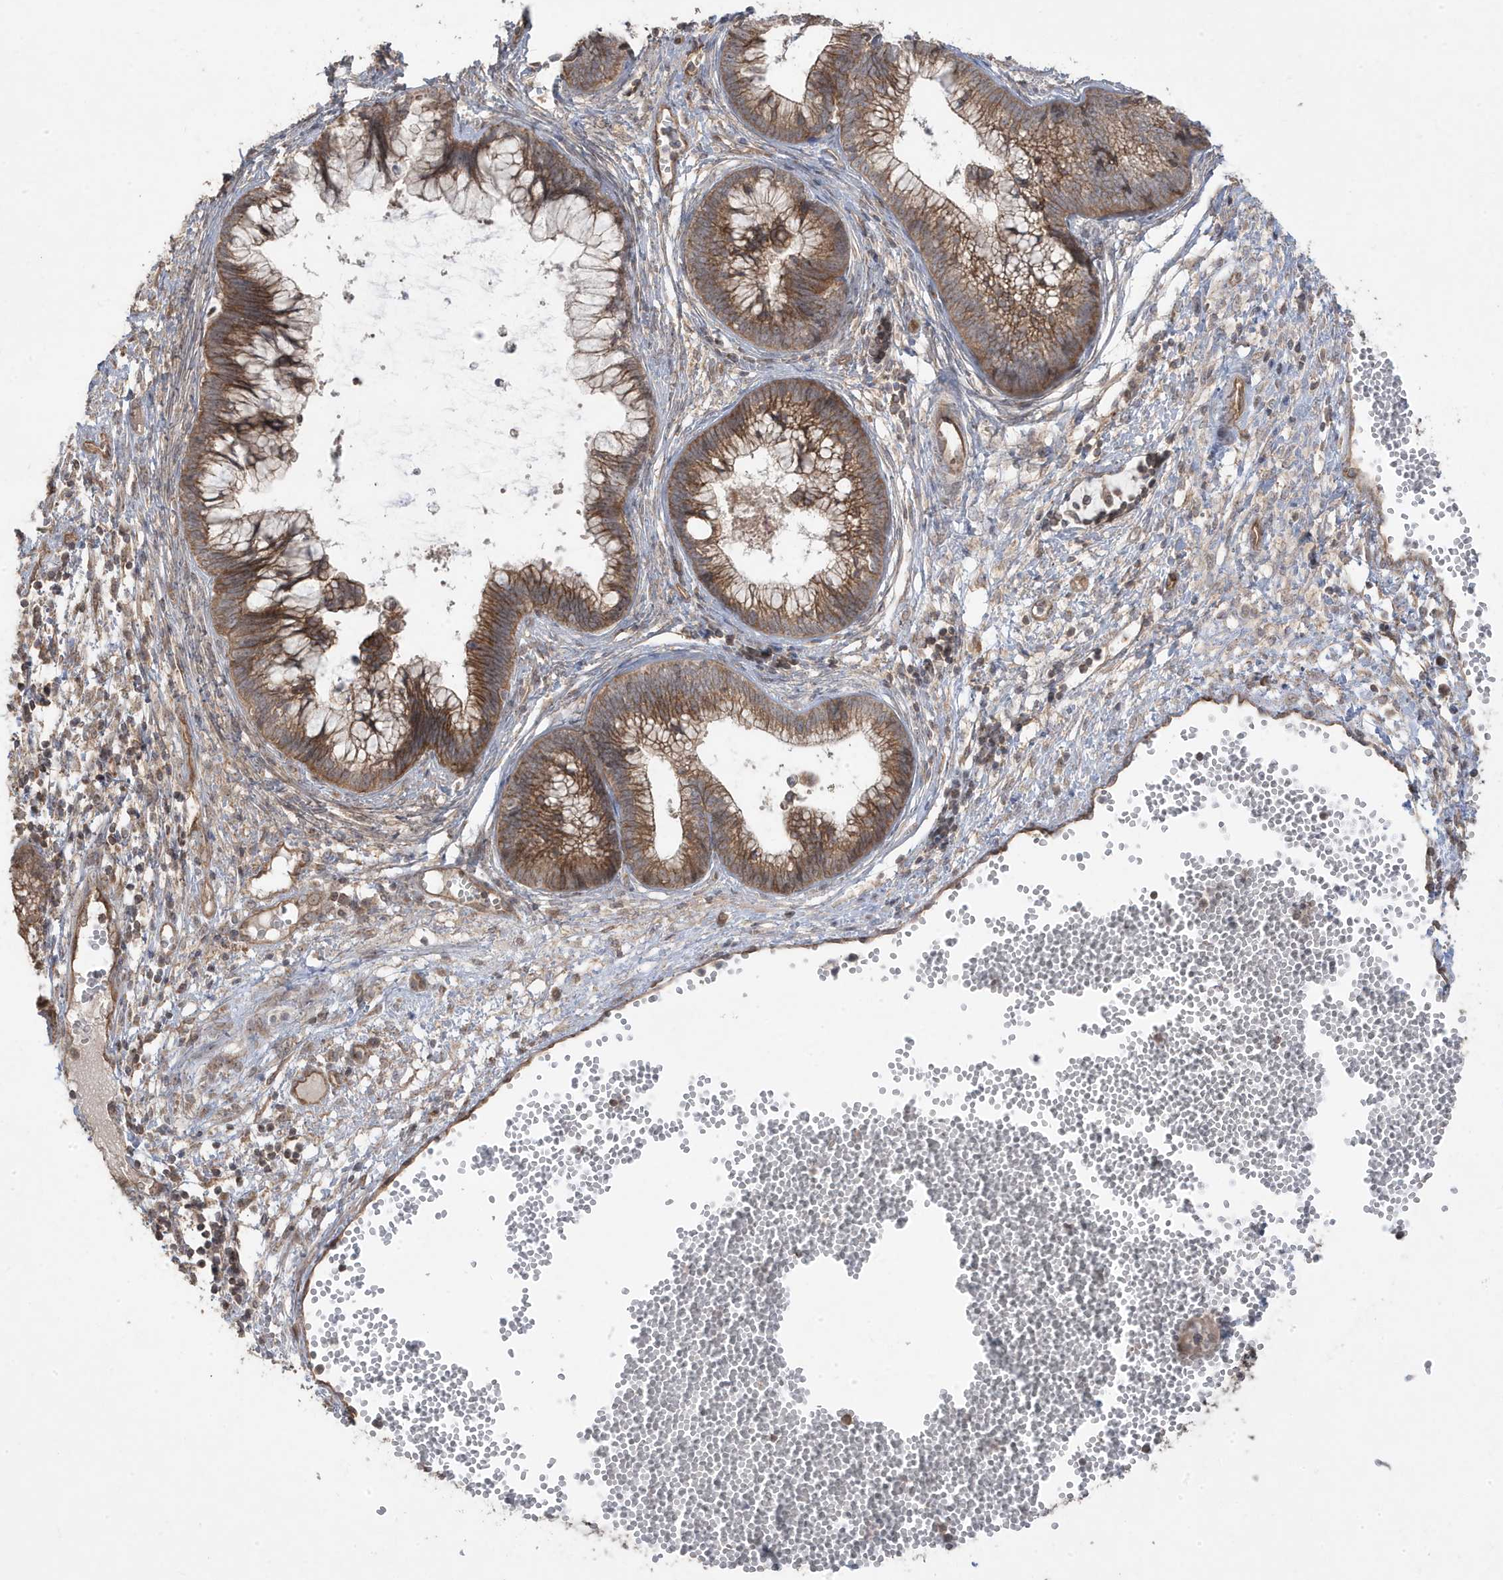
{"staining": {"intensity": "moderate", "quantity": ">75%", "location": "cytoplasmic/membranous"}, "tissue": "cervical cancer", "cell_type": "Tumor cells", "image_type": "cancer", "snomed": [{"axis": "morphology", "description": "Adenocarcinoma, NOS"}, {"axis": "topography", "description": "Cervix"}], "caption": "The histopathology image exhibits a brown stain indicating the presence of a protein in the cytoplasmic/membranous of tumor cells in cervical cancer (adenocarcinoma).", "gene": "DNAJC12", "patient": {"sex": "female", "age": 44}}